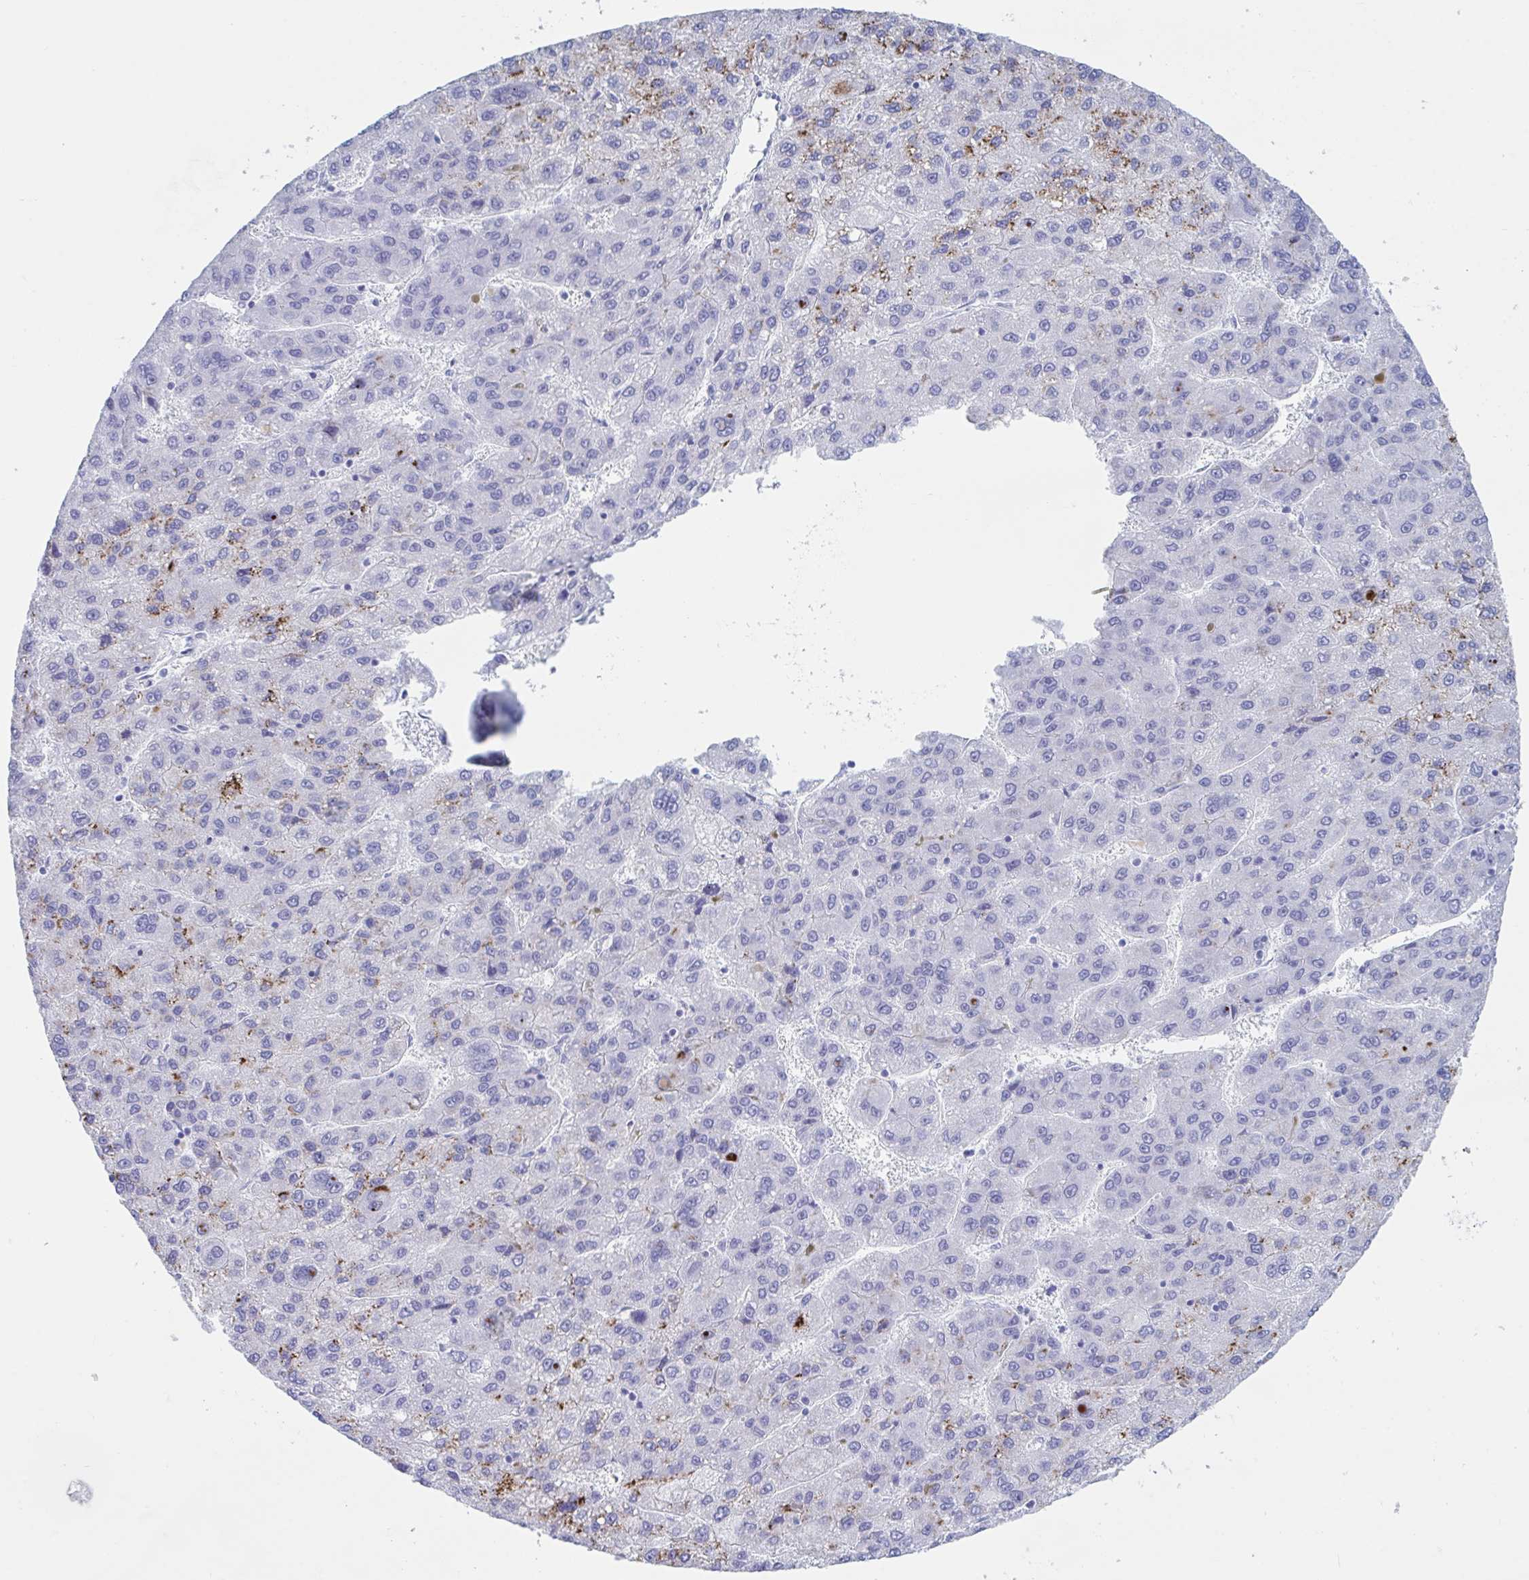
{"staining": {"intensity": "moderate", "quantity": "<25%", "location": "cytoplasmic/membranous"}, "tissue": "liver cancer", "cell_type": "Tumor cells", "image_type": "cancer", "snomed": [{"axis": "morphology", "description": "Carcinoma, Hepatocellular, NOS"}, {"axis": "topography", "description": "Liver"}], "caption": "High-magnification brightfield microscopy of liver cancer stained with DAB (brown) and counterstained with hematoxylin (blue). tumor cells exhibit moderate cytoplasmic/membranous expression is seen in about<25% of cells.", "gene": "TTC30B", "patient": {"sex": "female", "age": 82}}